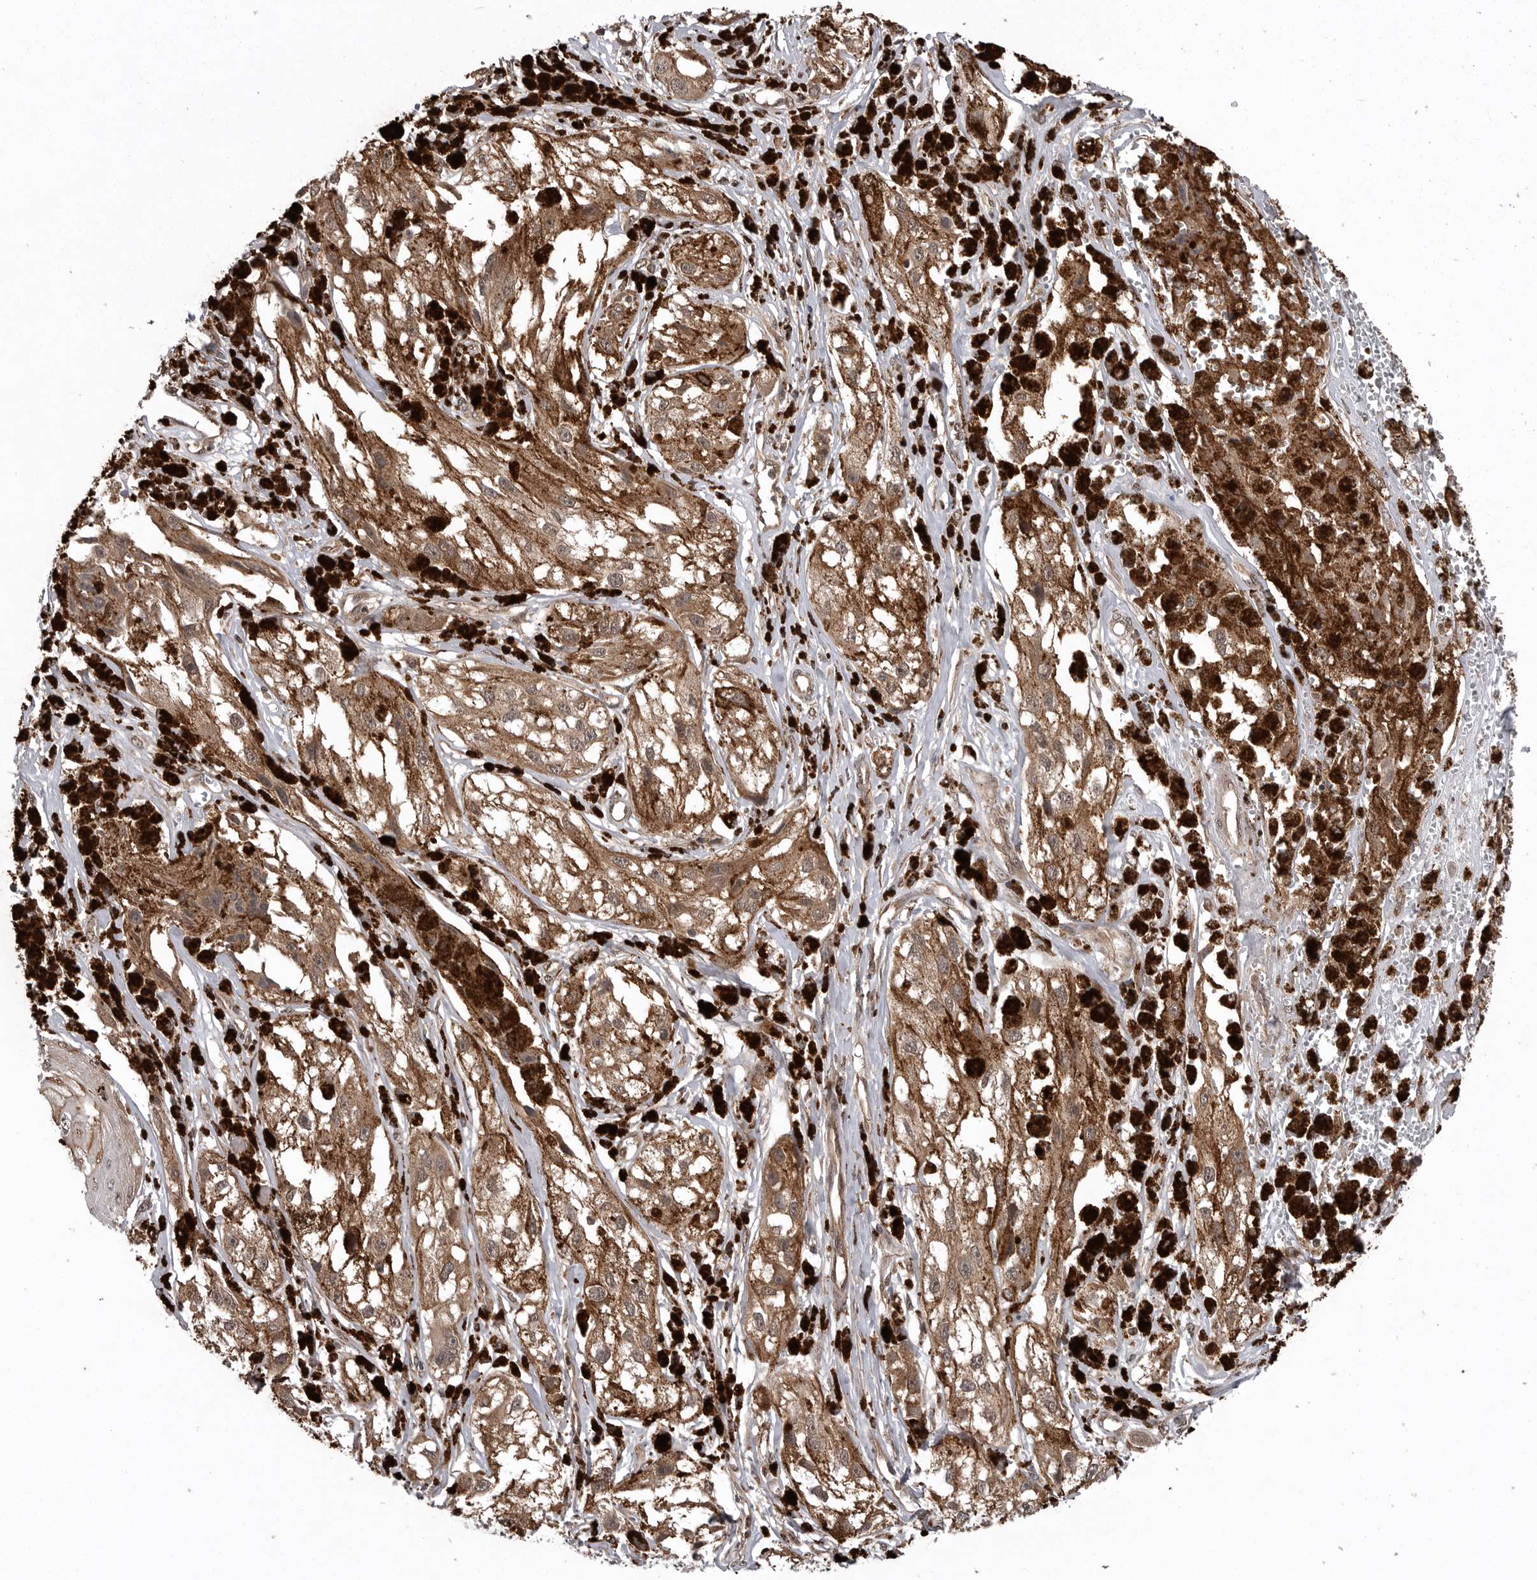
{"staining": {"intensity": "negative", "quantity": "none", "location": "none"}, "tissue": "melanoma", "cell_type": "Tumor cells", "image_type": "cancer", "snomed": [{"axis": "morphology", "description": "Malignant melanoma, NOS"}, {"axis": "topography", "description": "Skin"}], "caption": "Image shows no significant protein expression in tumor cells of malignant melanoma. (DAB immunohistochemistry visualized using brightfield microscopy, high magnification).", "gene": "AOAH", "patient": {"sex": "male", "age": 88}}